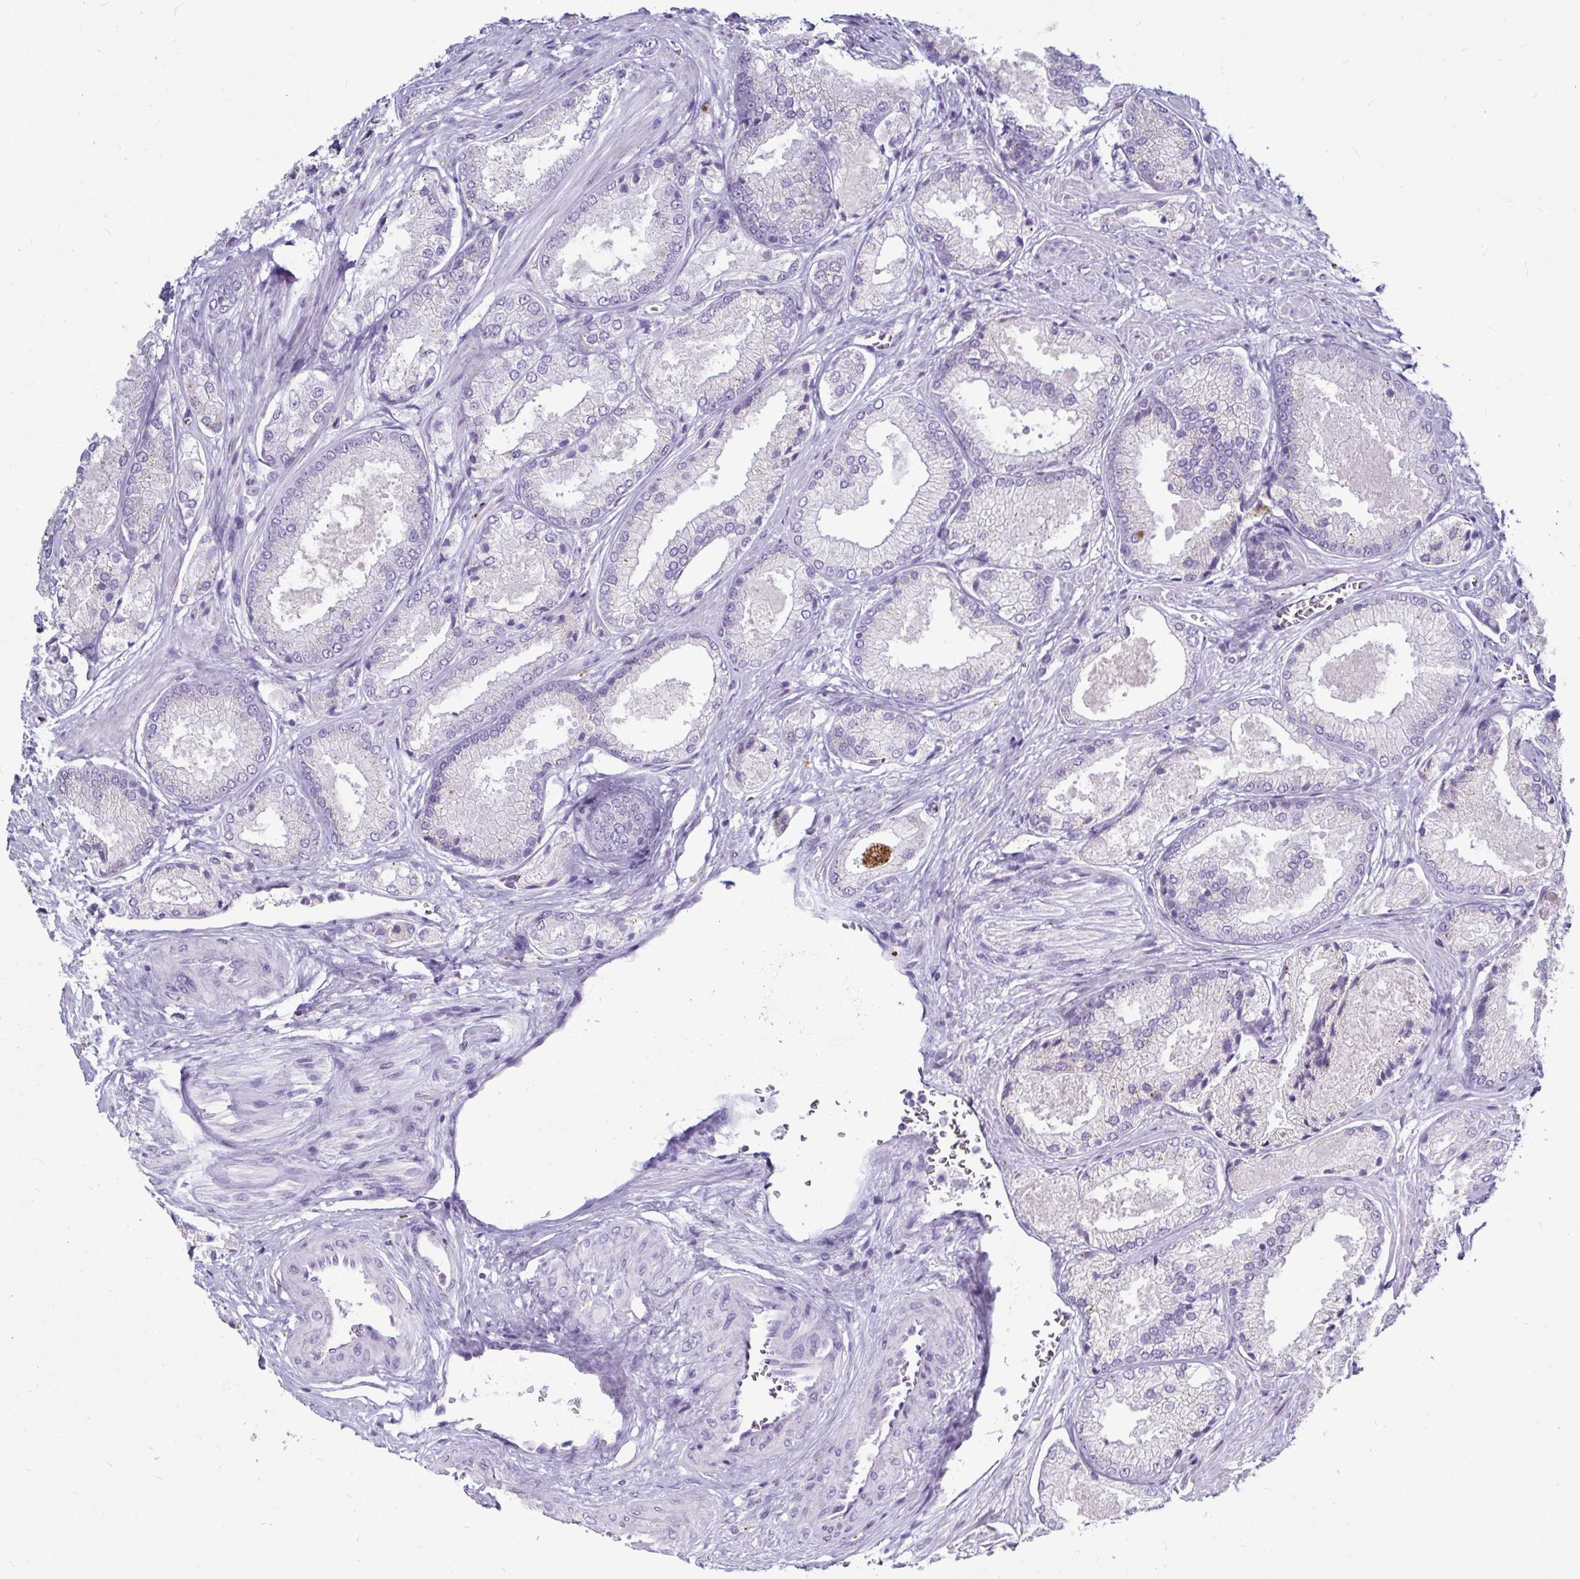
{"staining": {"intensity": "negative", "quantity": "none", "location": "none"}, "tissue": "prostate cancer", "cell_type": "Tumor cells", "image_type": "cancer", "snomed": [{"axis": "morphology", "description": "Adenocarcinoma, High grade"}, {"axis": "topography", "description": "Prostate"}], "caption": "The micrograph reveals no significant expression in tumor cells of prostate cancer.", "gene": "CTSZ", "patient": {"sex": "male", "age": 68}}